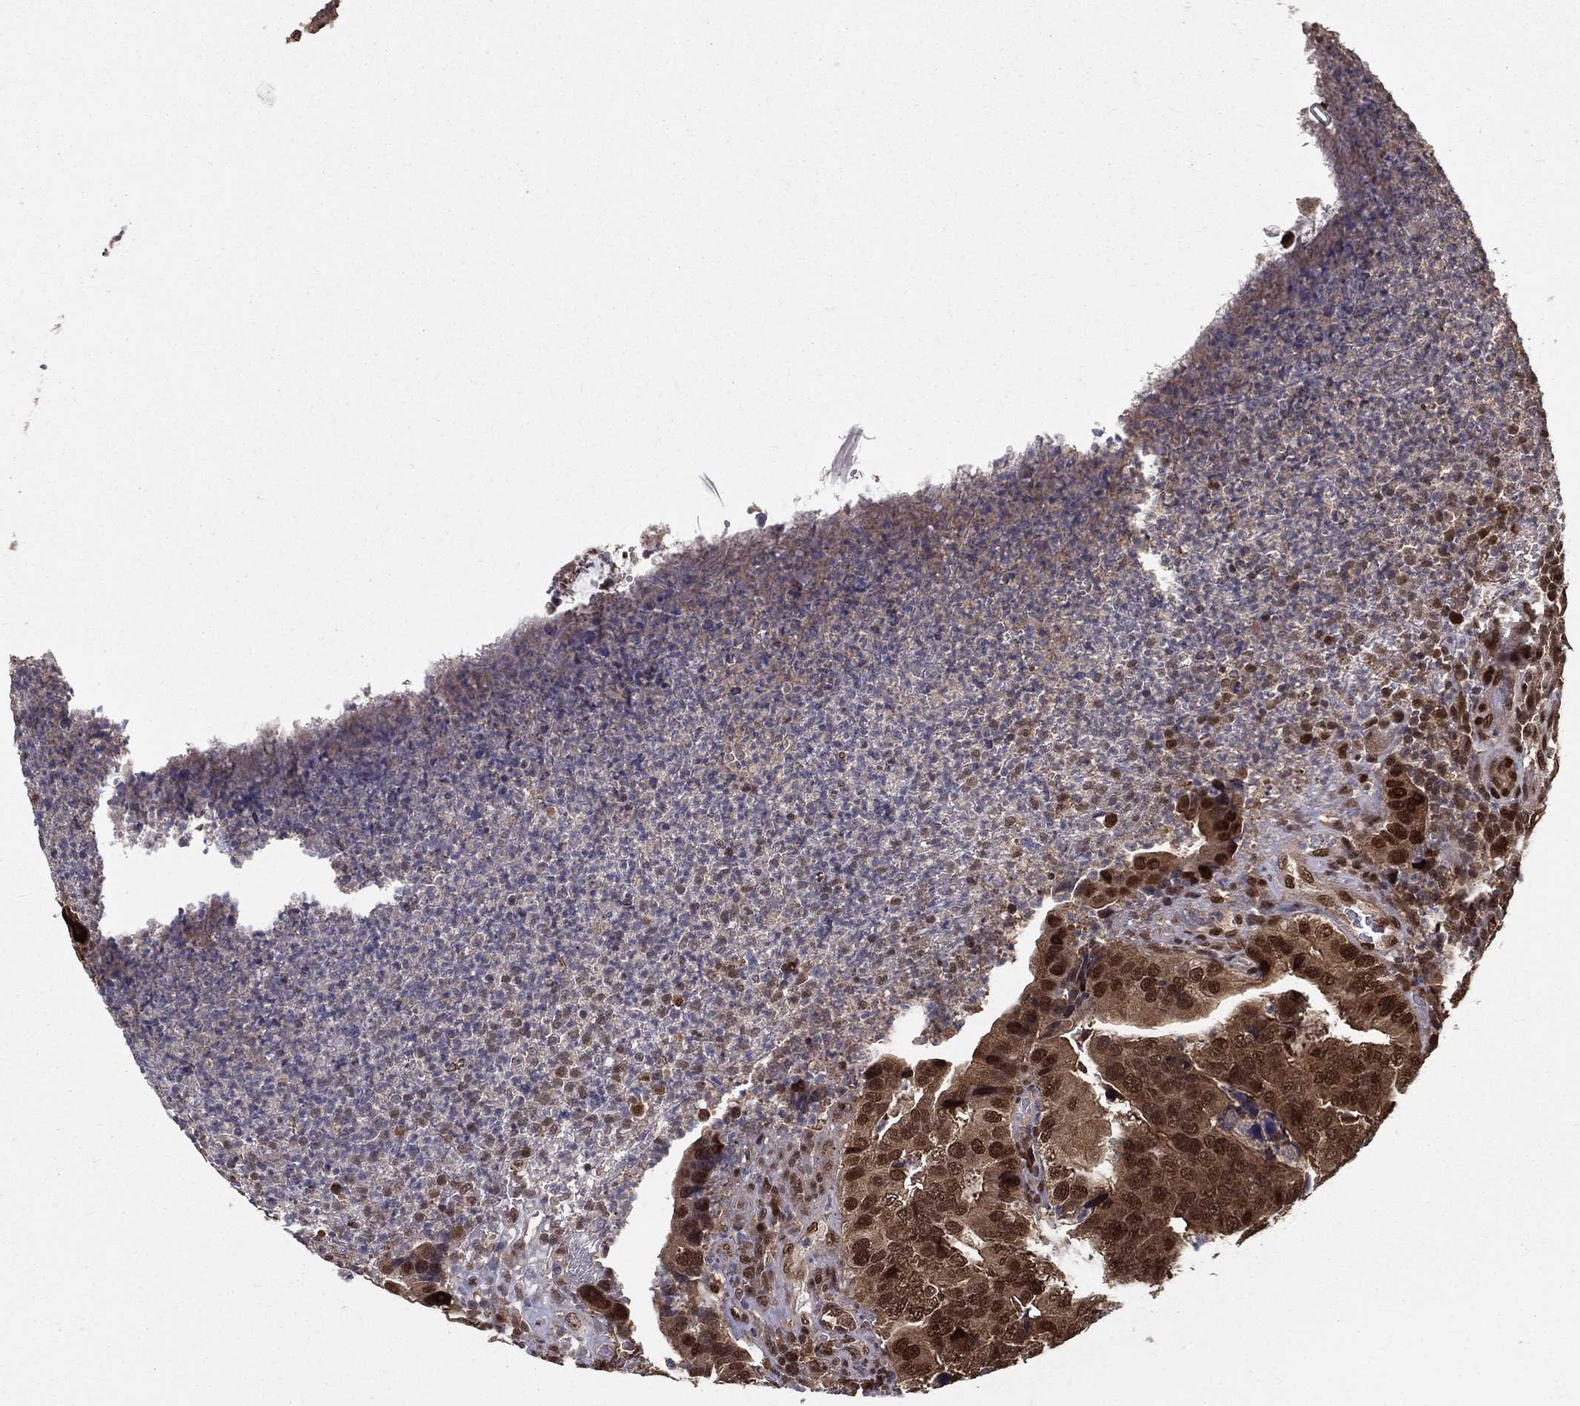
{"staining": {"intensity": "strong", "quantity": "25%-75%", "location": "cytoplasmic/membranous,nuclear"}, "tissue": "colorectal cancer", "cell_type": "Tumor cells", "image_type": "cancer", "snomed": [{"axis": "morphology", "description": "Adenocarcinoma, NOS"}, {"axis": "topography", "description": "Colon"}], "caption": "Protein staining of colorectal cancer tissue exhibits strong cytoplasmic/membranous and nuclear positivity in approximately 25%-75% of tumor cells. (DAB IHC, brown staining for protein, blue staining for nuclei).", "gene": "CARM1", "patient": {"sex": "female", "age": 72}}